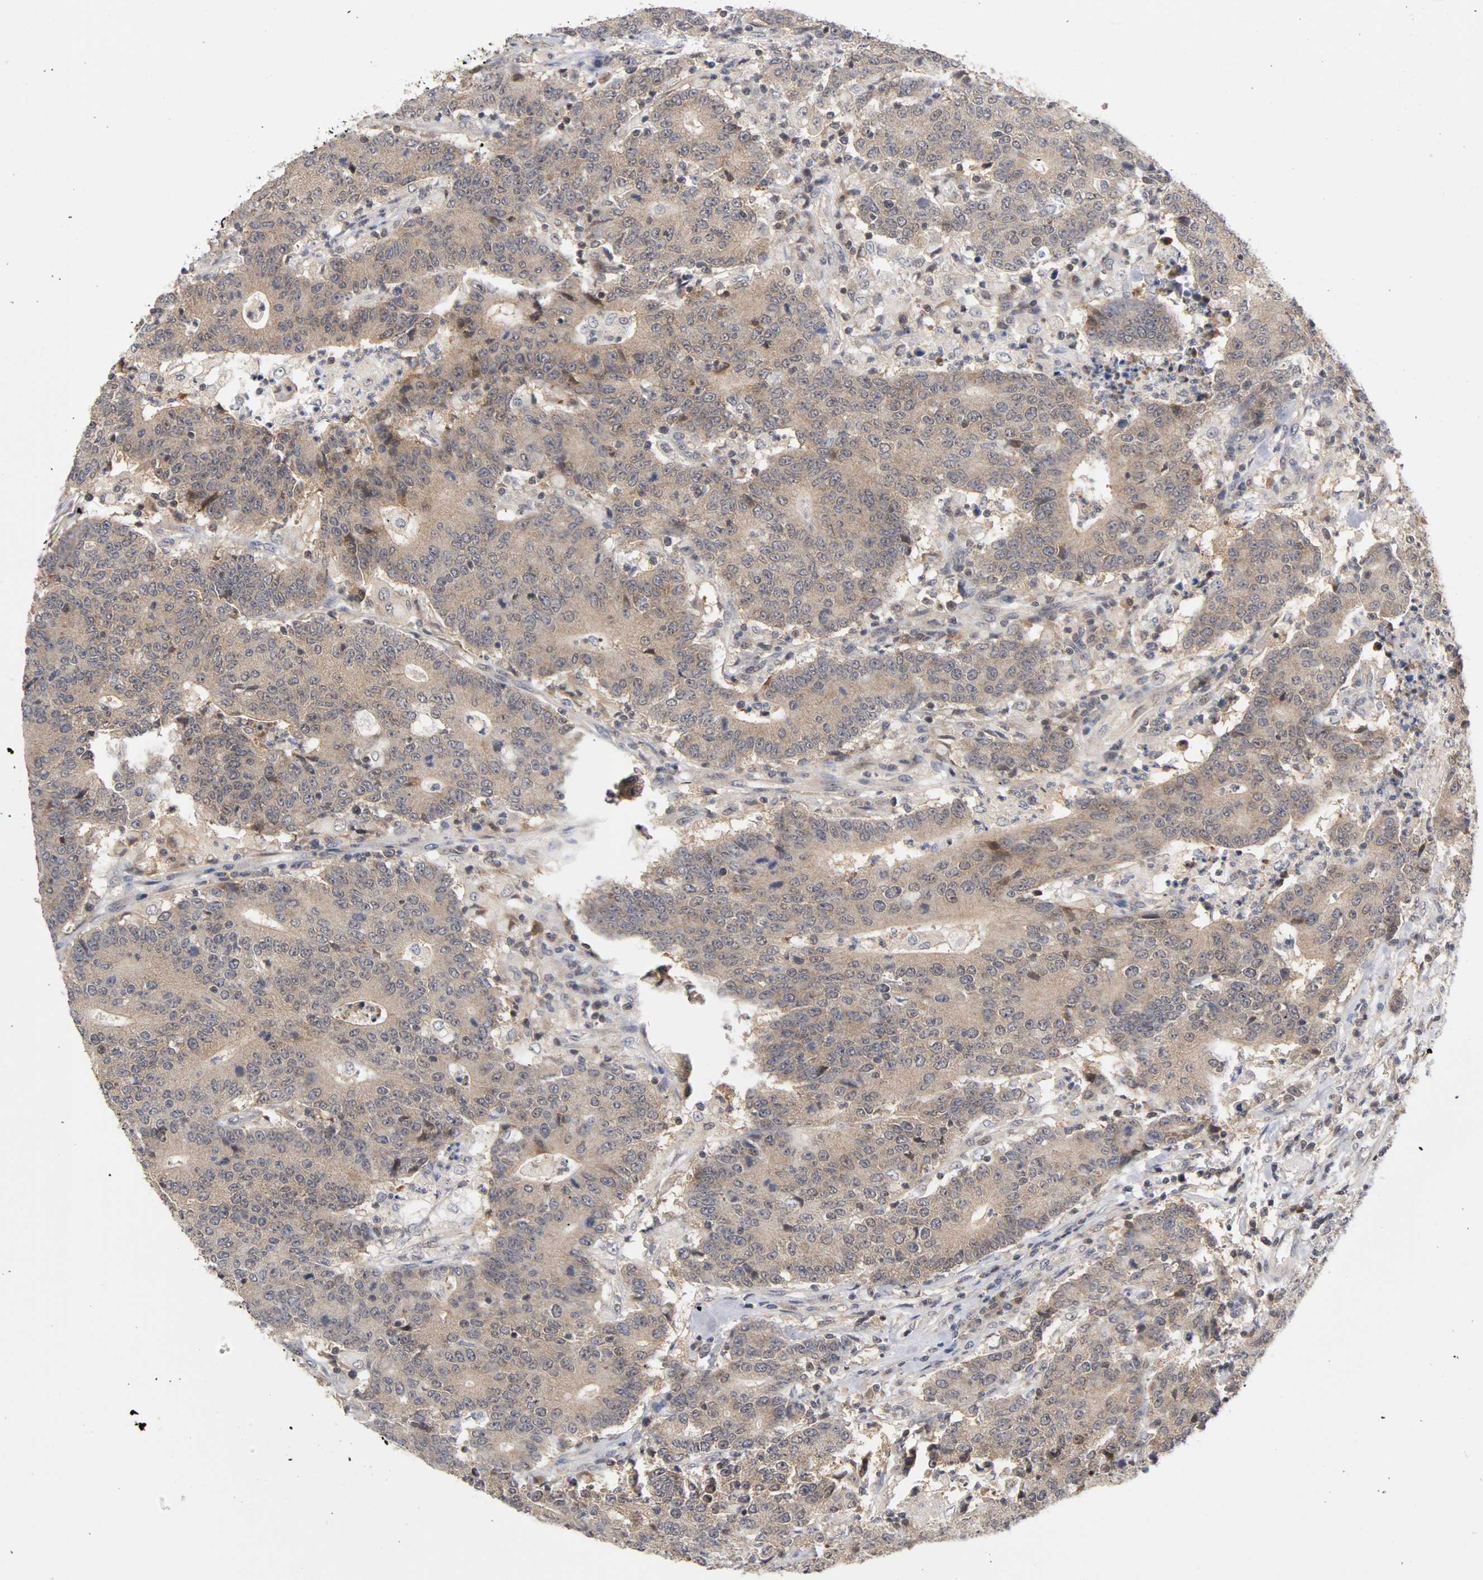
{"staining": {"intensity": "moderate", "quantity": ">75%", "location": "cytoplasmic/membranous,nuclear"}, "tissue": "colorectal cancer", "cell_type": "Tumor cells", "image_type": "cancer", "snomed": [{"axis": "morphology", "description": "Normal tissue, NOS"}, {"axis": "morphology", "description": "Adenocarcinoma, NOS"}, {"axis": "topography", "description": "Colon"}], "caption": "Immunohistochemistry (IHC) (DAB (3,3'-diaminobenzidine)) staining of human adenocarcinoma (colorectal) reveals moderate cytoplasmic/membranous and nuclear protein staining in about >75% of tumor cells.", "gene": "UBE2M", "patient": {"sex": "female", "age": 75}}